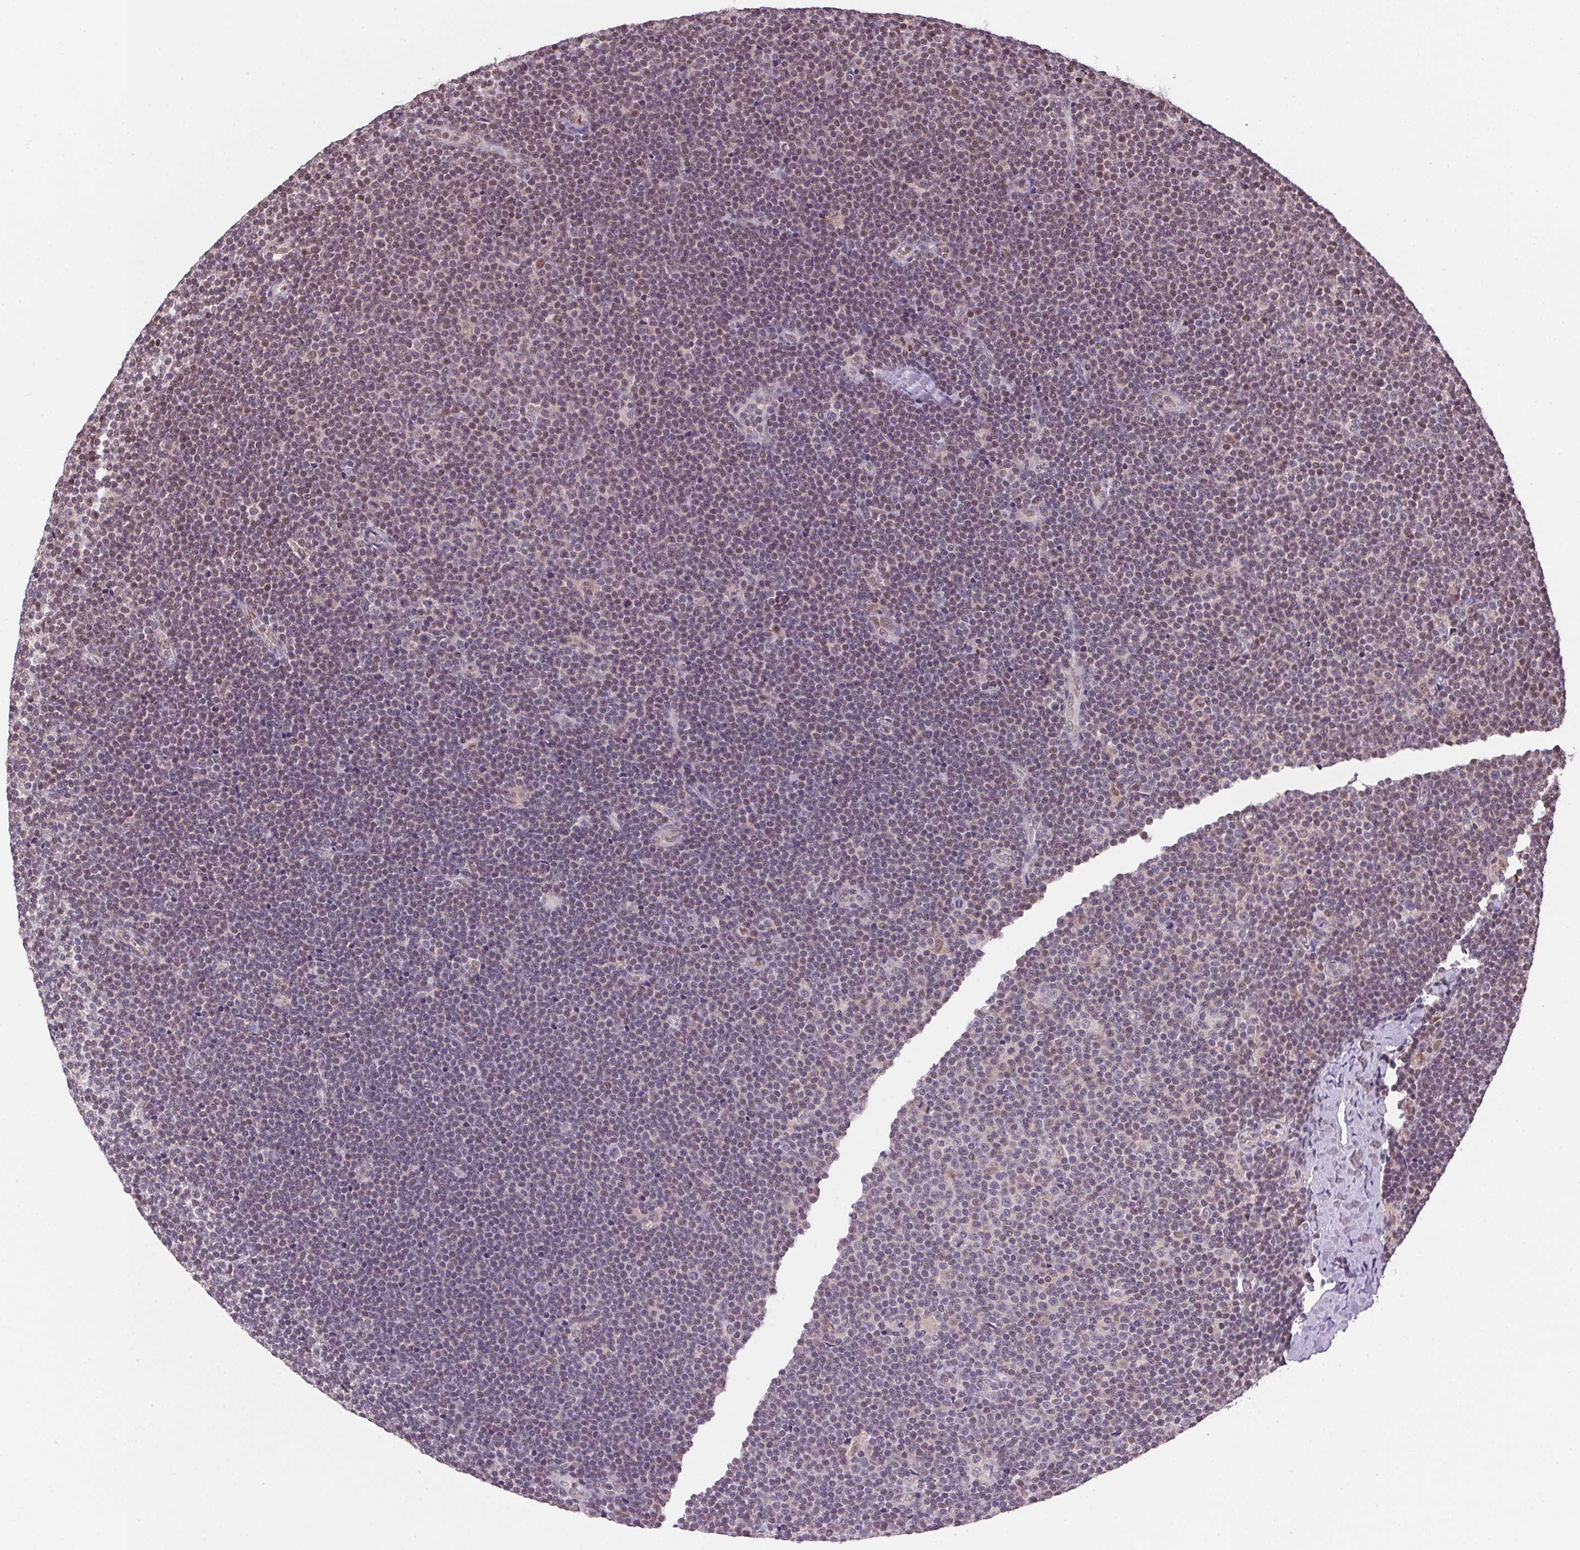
{"staining": {"intensity": "weak", "quantity": "<25%", "location": "nuclear"}, "tissue": "lymphoma", "cell_type": "Tumor cells", "image_type": "cancer", "snomed": [{"axis": "morphology", "description": "Malignant lymphoma, non-Hodgkin's type, Low grade"}, {"axis": "topography", "description": "Lymph node"}], "caption": "Photomicrograph shows no significant protein staining in tumor cells of lymphoma. Brightfield microscopy of immunohistochemistry stained with DAB (3,3'-diaminobenzidine) (brown) and hematoxylin (blue), captured at high magnification.", "gene": "SC5D", "patient": {"sex": "male", "age": 48}}